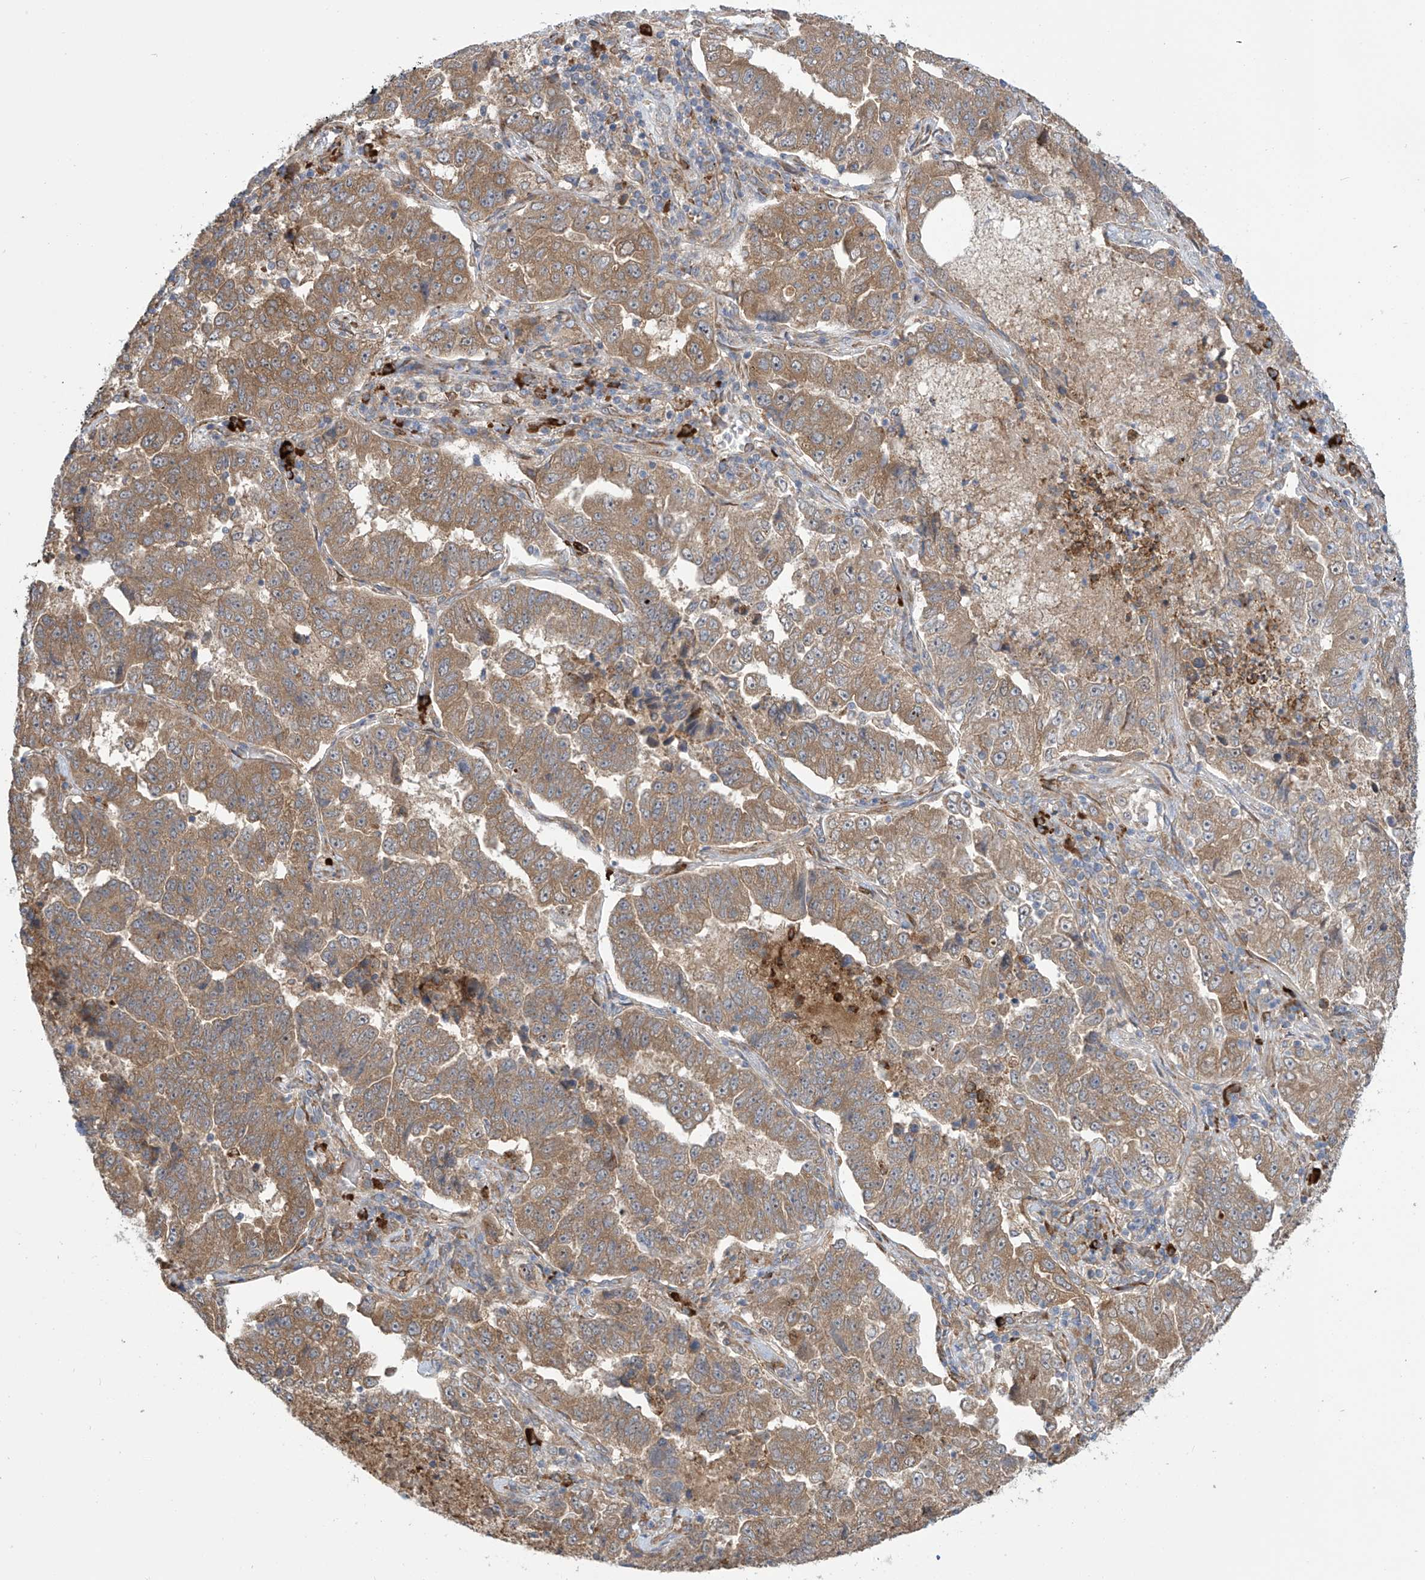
{"staining": {"intensity": "moderate", "quantity": ">75%", "location": "cytoplasmic/membranous"}, "tissue": "lung cancer", "cell_type": "Tumor cells", "image_type": "cancer", "snomed": [{"axis": "morphology", "description": "Adenocarcinoma, NOS"}, {"axis": "topography", "description": "Lung"}], "caption": "Moderate cytoplasmic/membranous staining is seen in about >75% of tumor cells in lung cancer. (Brightfield microscopy of DAB IHC at high magnification).", "gene": "KIAA1522", "patient": {"sex": "female", "age": 51}}